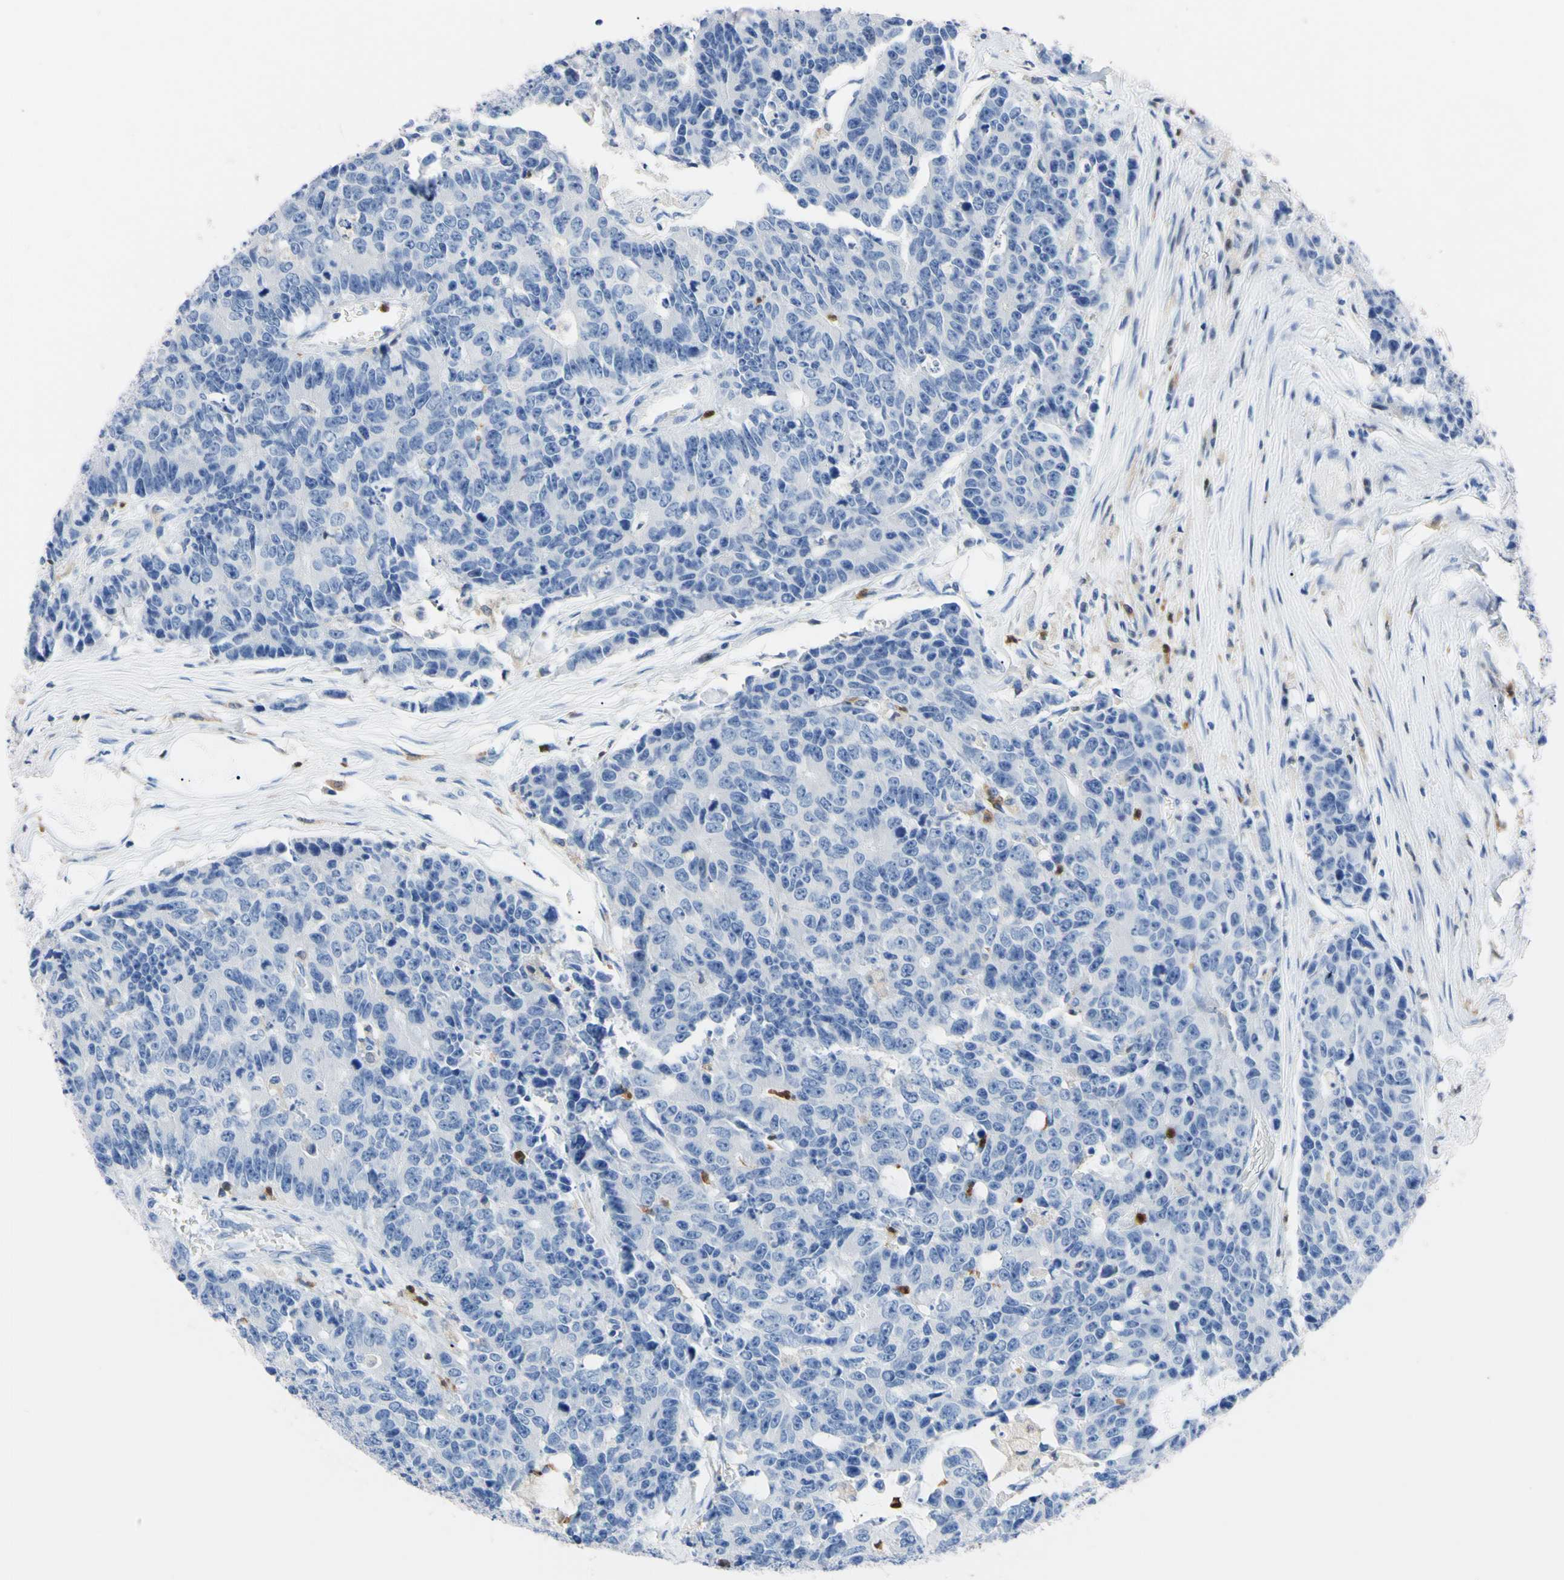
{"staining": {"intensity": "negative", "quantity": "none", "location": "none"}, "tissue": "colorectal cancer", "cell_type": "Tumor cells", "image_type": "cancer", "snomed": [{"axis": "morphology", "description": "Adenocarcinoma, NOS"}, {"axis": "topography", "description": "Colon"}], "caption": "Tumor cells are negative for brown protein staining in colorectal cancer. The staining was performed using DAB (3,3'-diaminobenzidine) to visualize the protein expression in brown, while the nuclei were stained in blue with hematoxylin (Magnification: 20x).", "gene": "NCF4", "patient": {"sex": "female", "age": 86}}